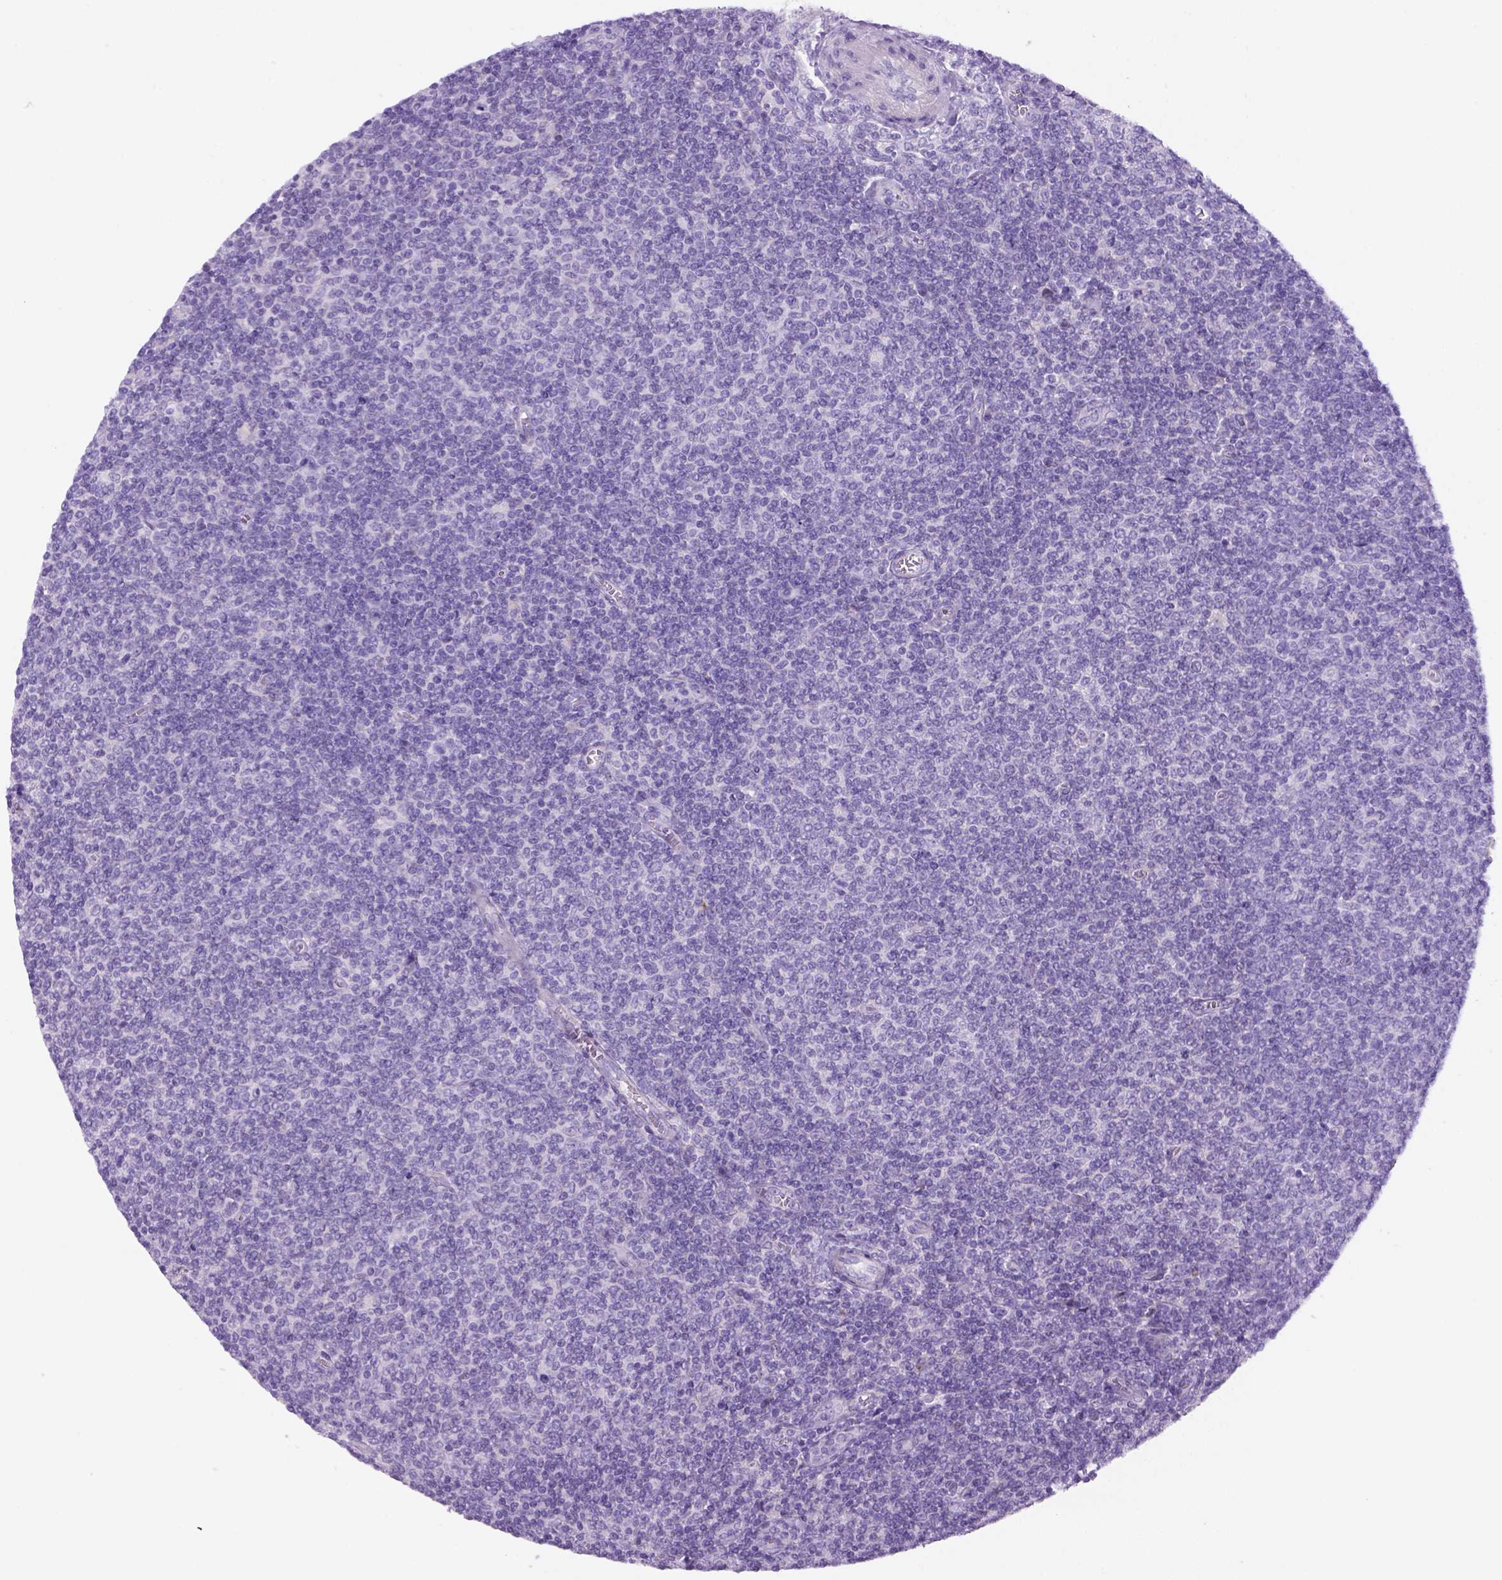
{"staining": {"intensity": "negative", "quantity": "none", "location": "none"}, "tissue": "lymphoma", "cell_type": "Tumor cells", "image_type": "cancer", "snomed": [{"axis": "morphology", "description": "Malignant lymphoma, non-Hodgkin's type, Low grade"}, {"axis": "topography", "description": "Lymph node"}], "caption": "Tumor cells show no significant staining in lymphoma. Nuclei are stained in blue.", "gene": "DNAH11", "patient": {"sex": "male", "age": 52}}